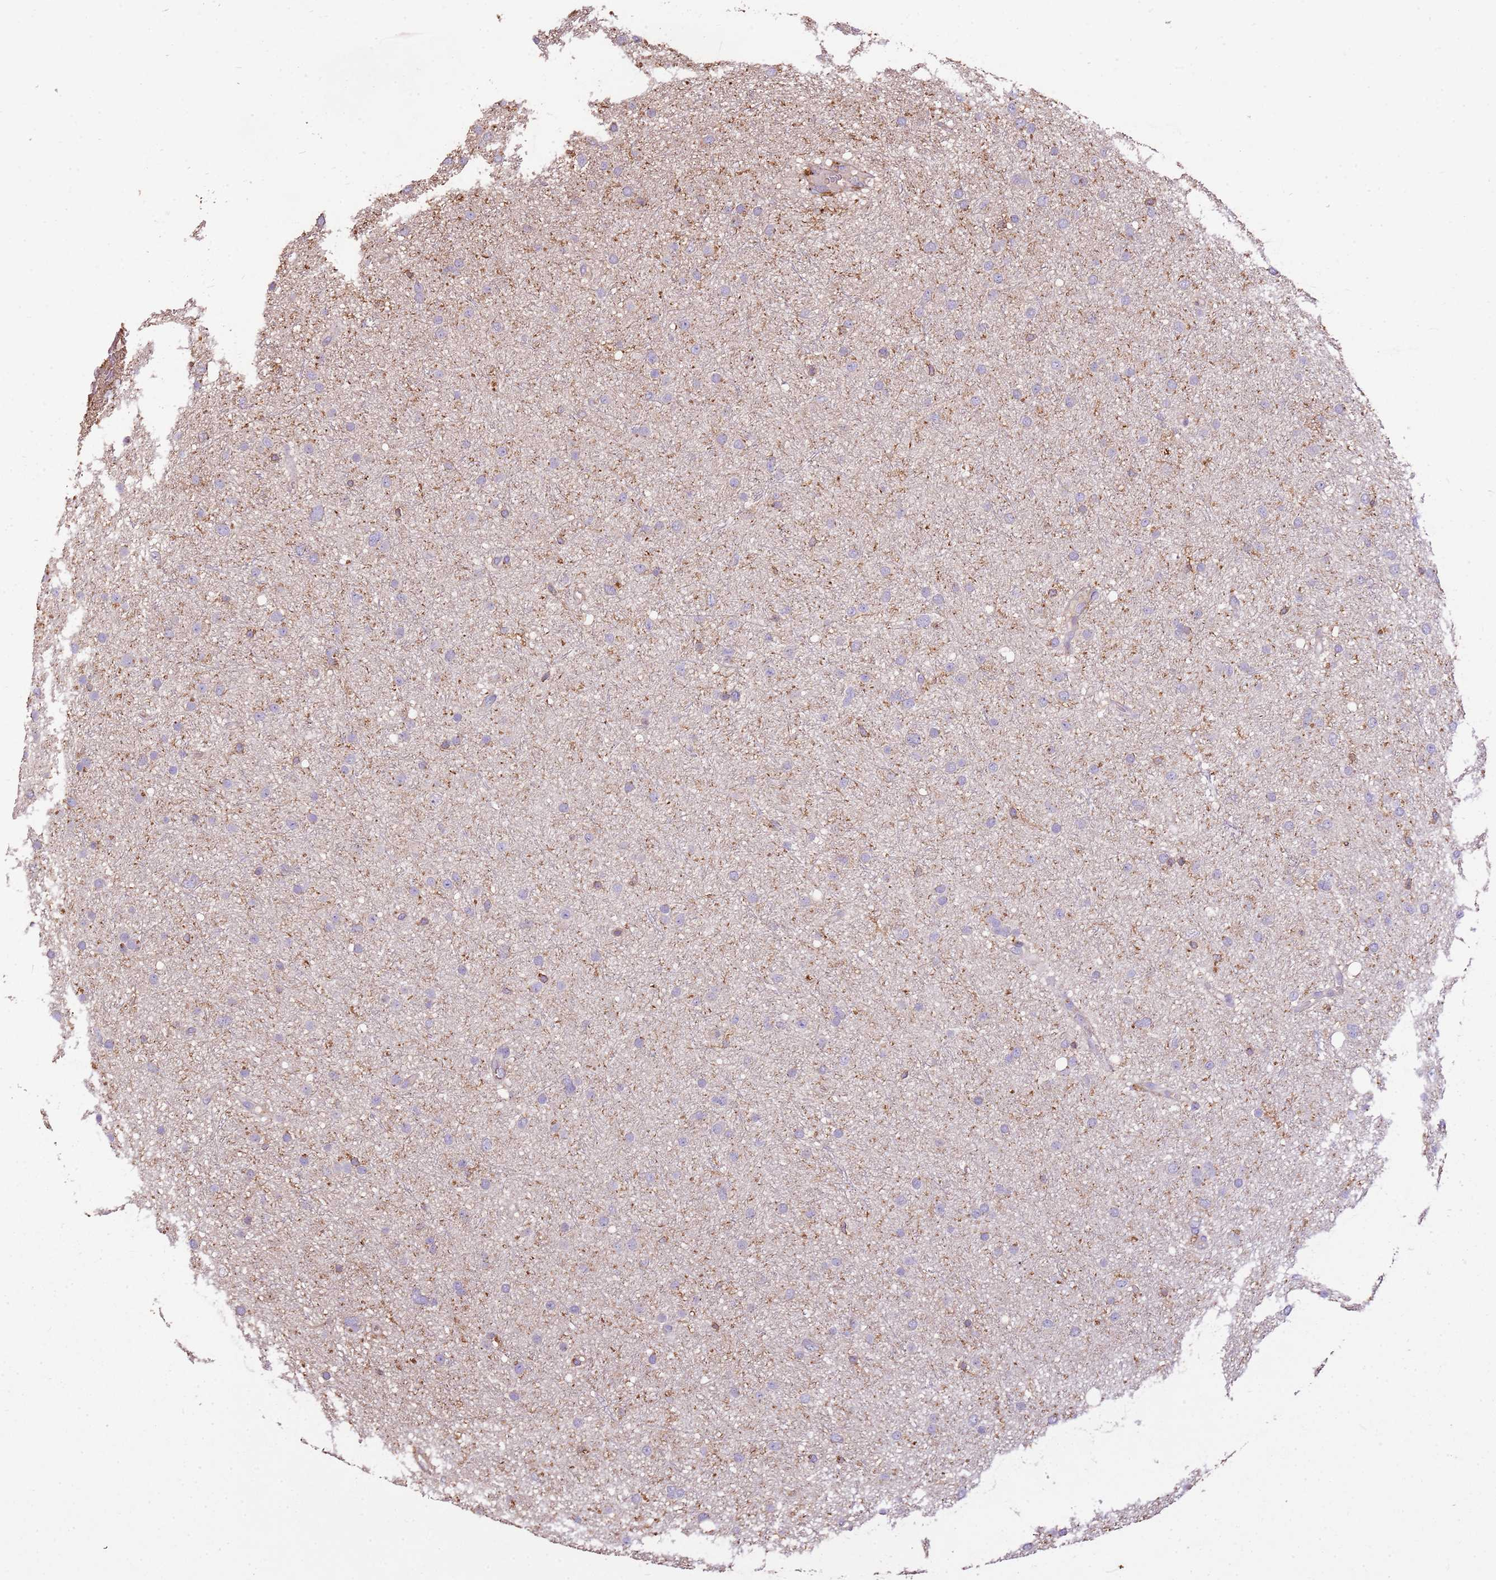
{"staining": {"intensity": "negative", "quantity": "none", "location": "none"}, "tissue": "glioma", "cell_type": "Tumor cells", "image_type": "cancer", "snomed": [{"axis": "morphology", "description": "Glioma, malignant, Low grade"}, {"axis": "topography", "description": "Cerebral cortex"}], "caption": "A micrograph of glioma stained for a protein exhibits no brown staining in tumor cells.", "gene": "ARL10", "patient": {"sex": "female", "age": 39}}